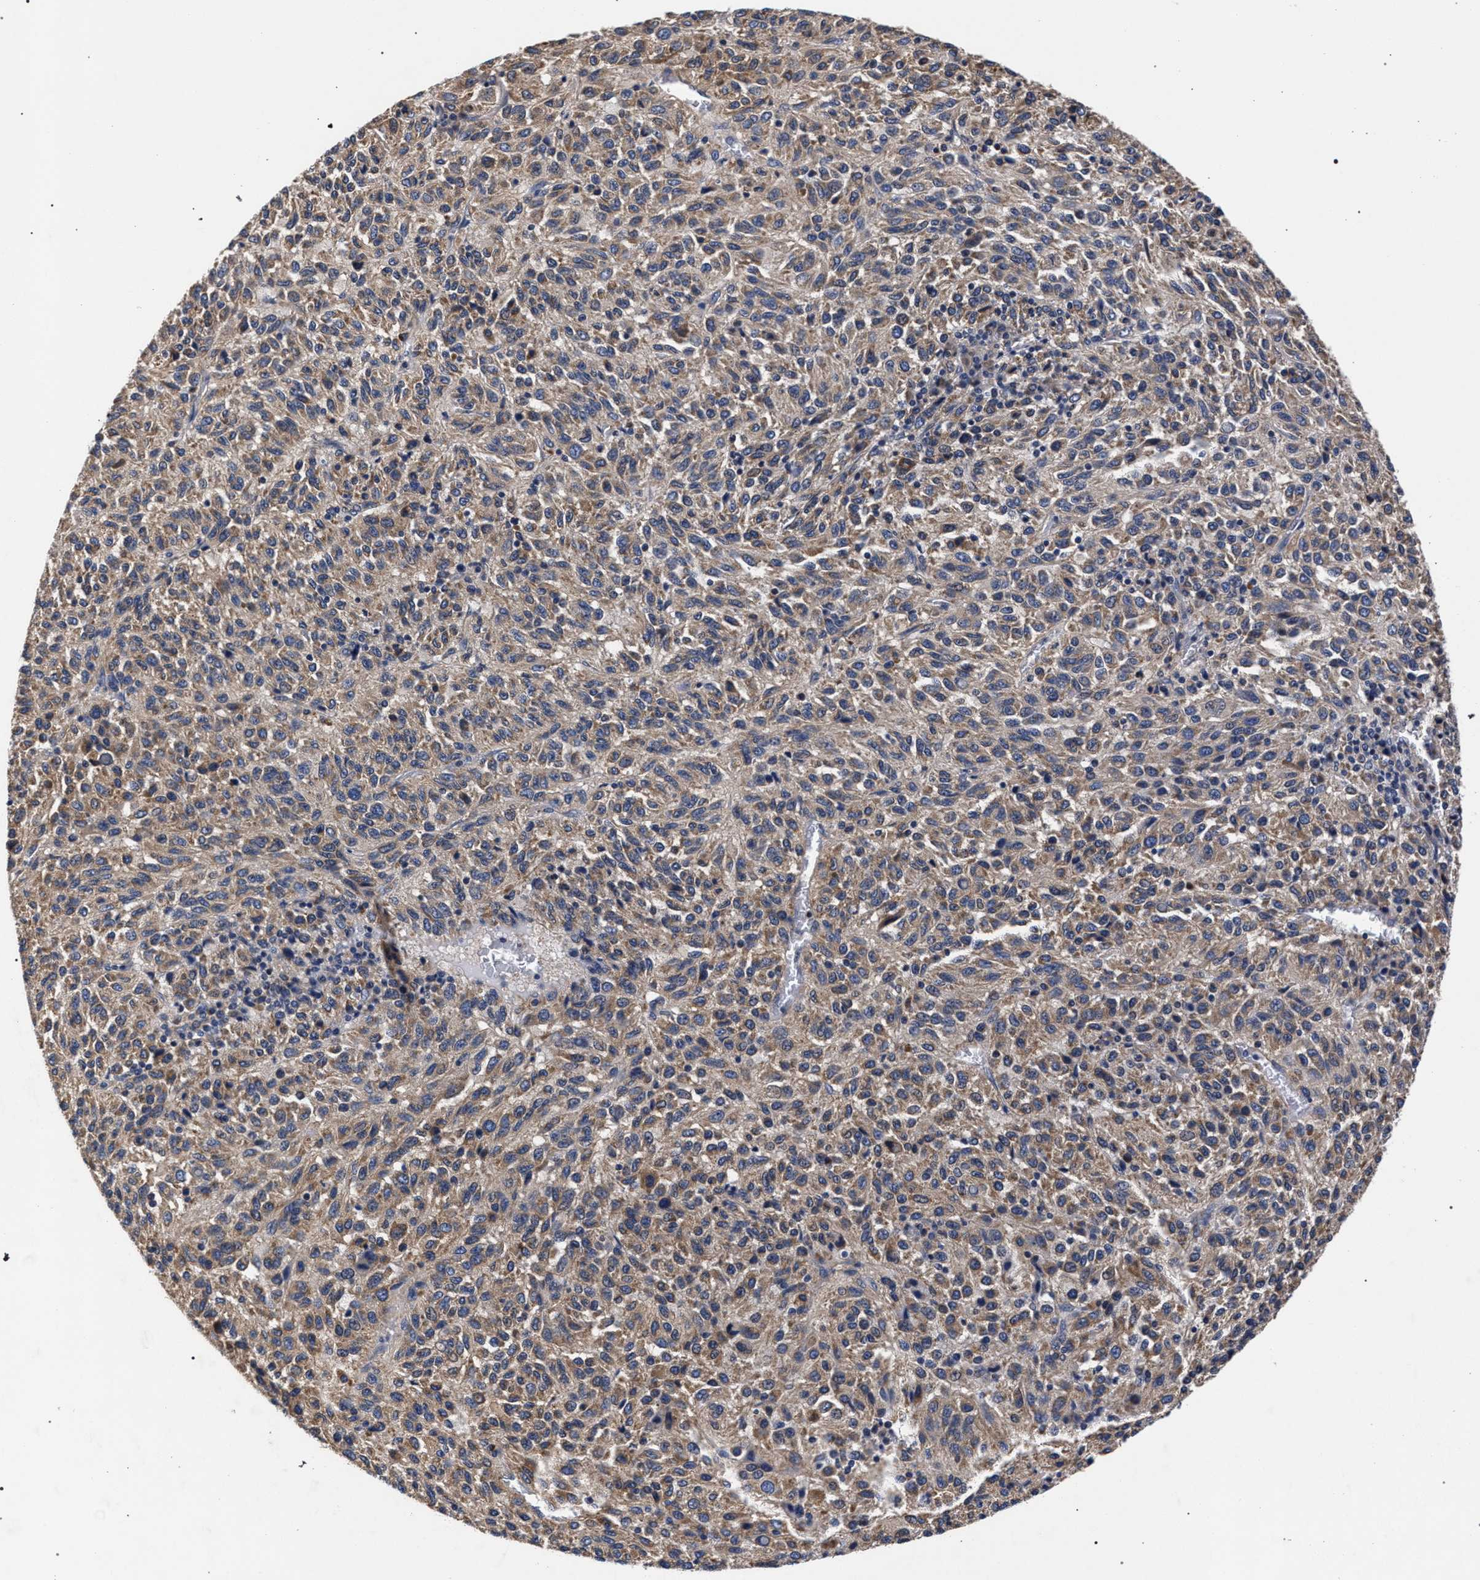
{"staining": {"intensity": "moderate", "quantity": ">75%", "location": "cytoplasmic/membranous"}, "tissue": "melanoma", "cell_type": "Tumor cells", "image_type": "cancer", "snomed": [{"axis": "morphology", "description": "Malignant melanoma, Metastatic site"}, {"axis": "topography", "description": "Lung"}], "caption": "Tumor cells show medium levels of moderate cytoplasmic/membranous staining in approximately >75% of cells in human malignant melanoma (metastatic site).", "gene": "CFAP95", "patient": {"sex": "male", "age": 64}}